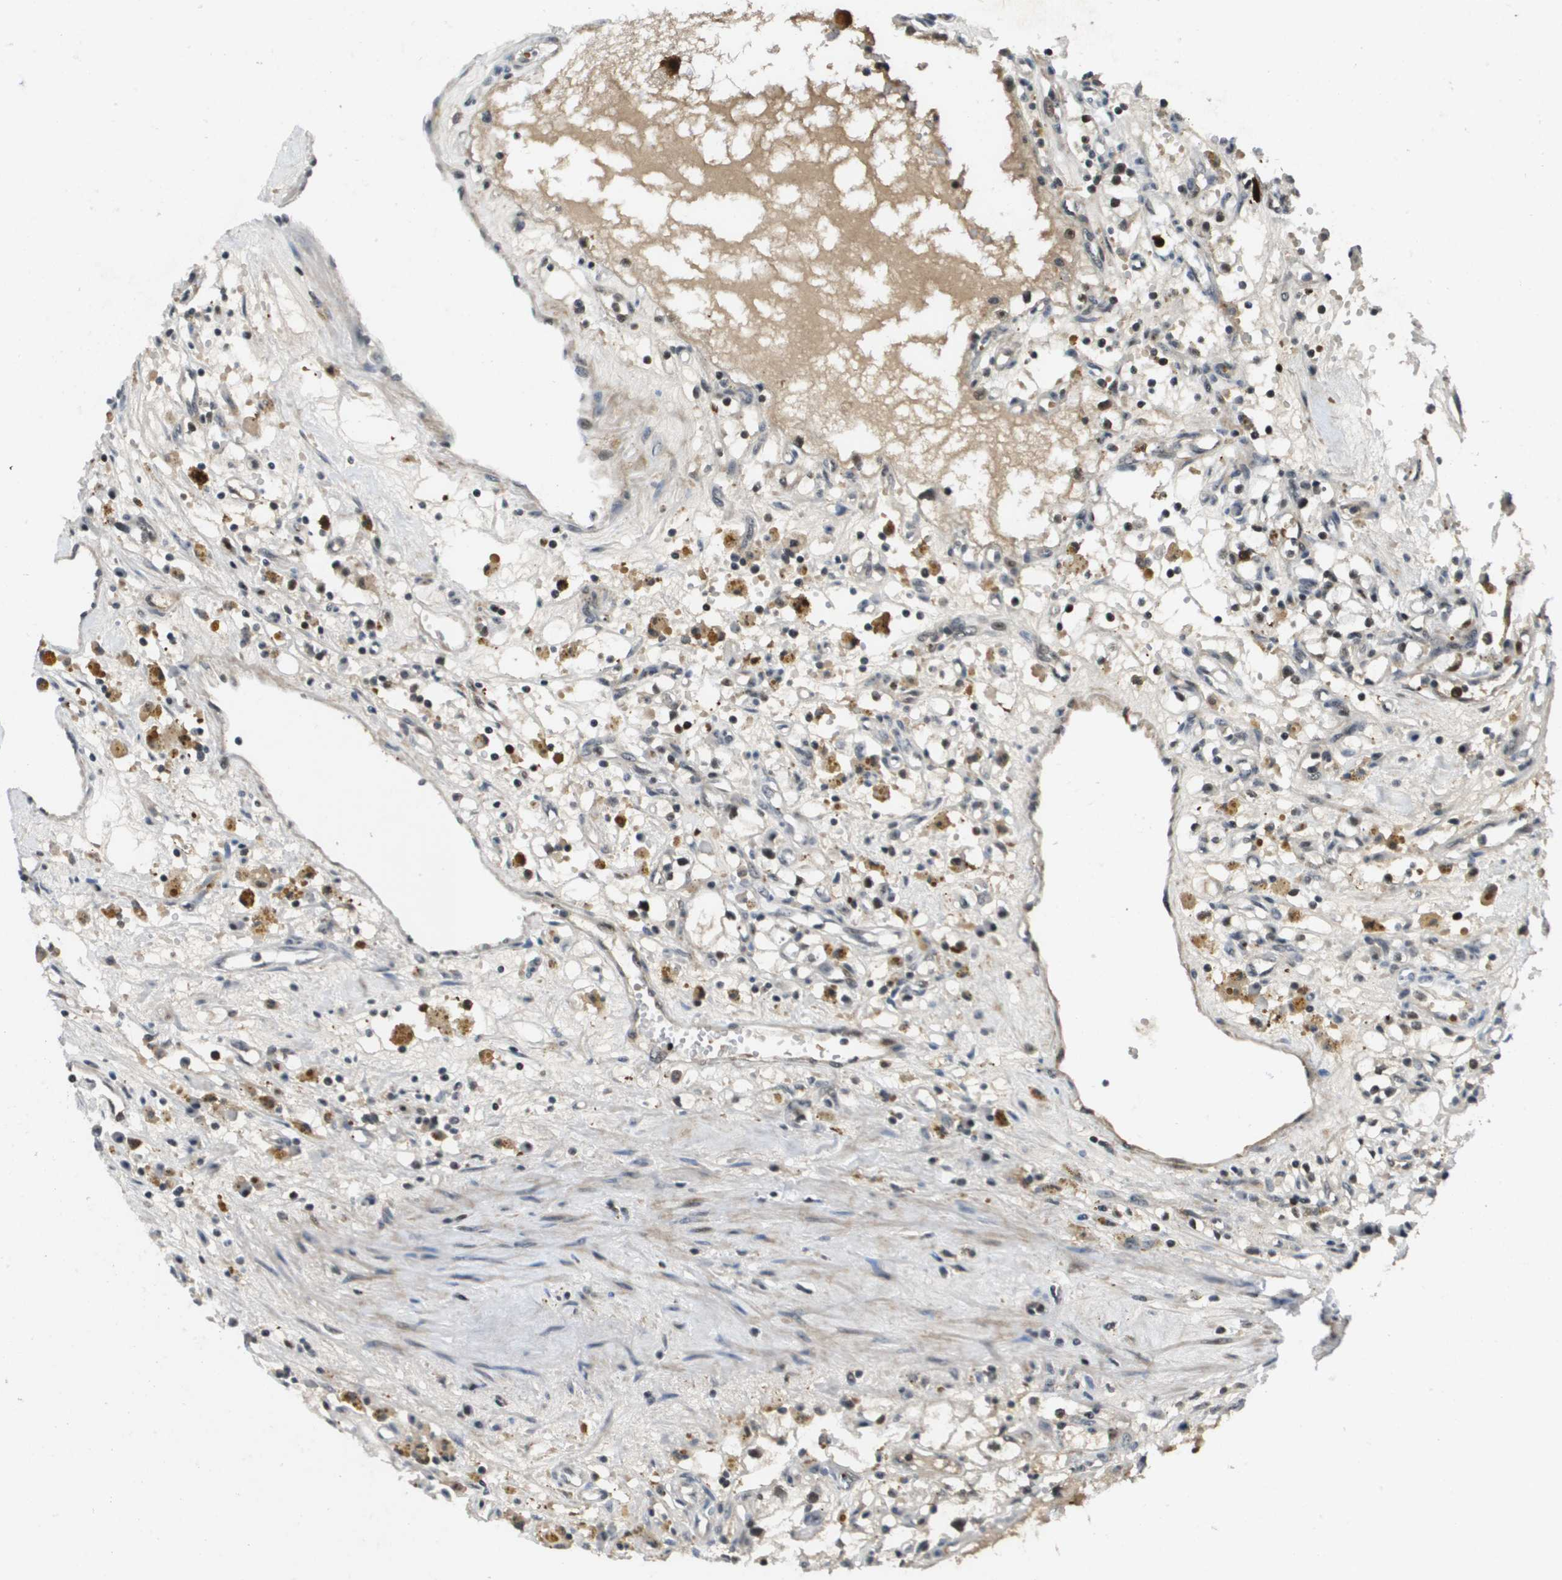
{"staining": {"intensity": "moderate", "quantity": "25%-75%", "location": "nuclear"}, "tissue": "renal cancer", "cell_type": "Tumor cells", "image_type": "cancer", "snomed": [{"axis": "morphology", "description": "Adenocarcinoma, NOS"}, {"axis": "topography", "description": "Kidney"}], "caption": "The micrograph reveals immunohistochemical staining of adenocarcinoma (renal). There is moderate nuclear staining is present in approximately 25%-75% of tumor cells. (IHC, brightfield microscopy, high magnification).", "gene": "EP400", "patient": {"sex": "male", "age": 56}}